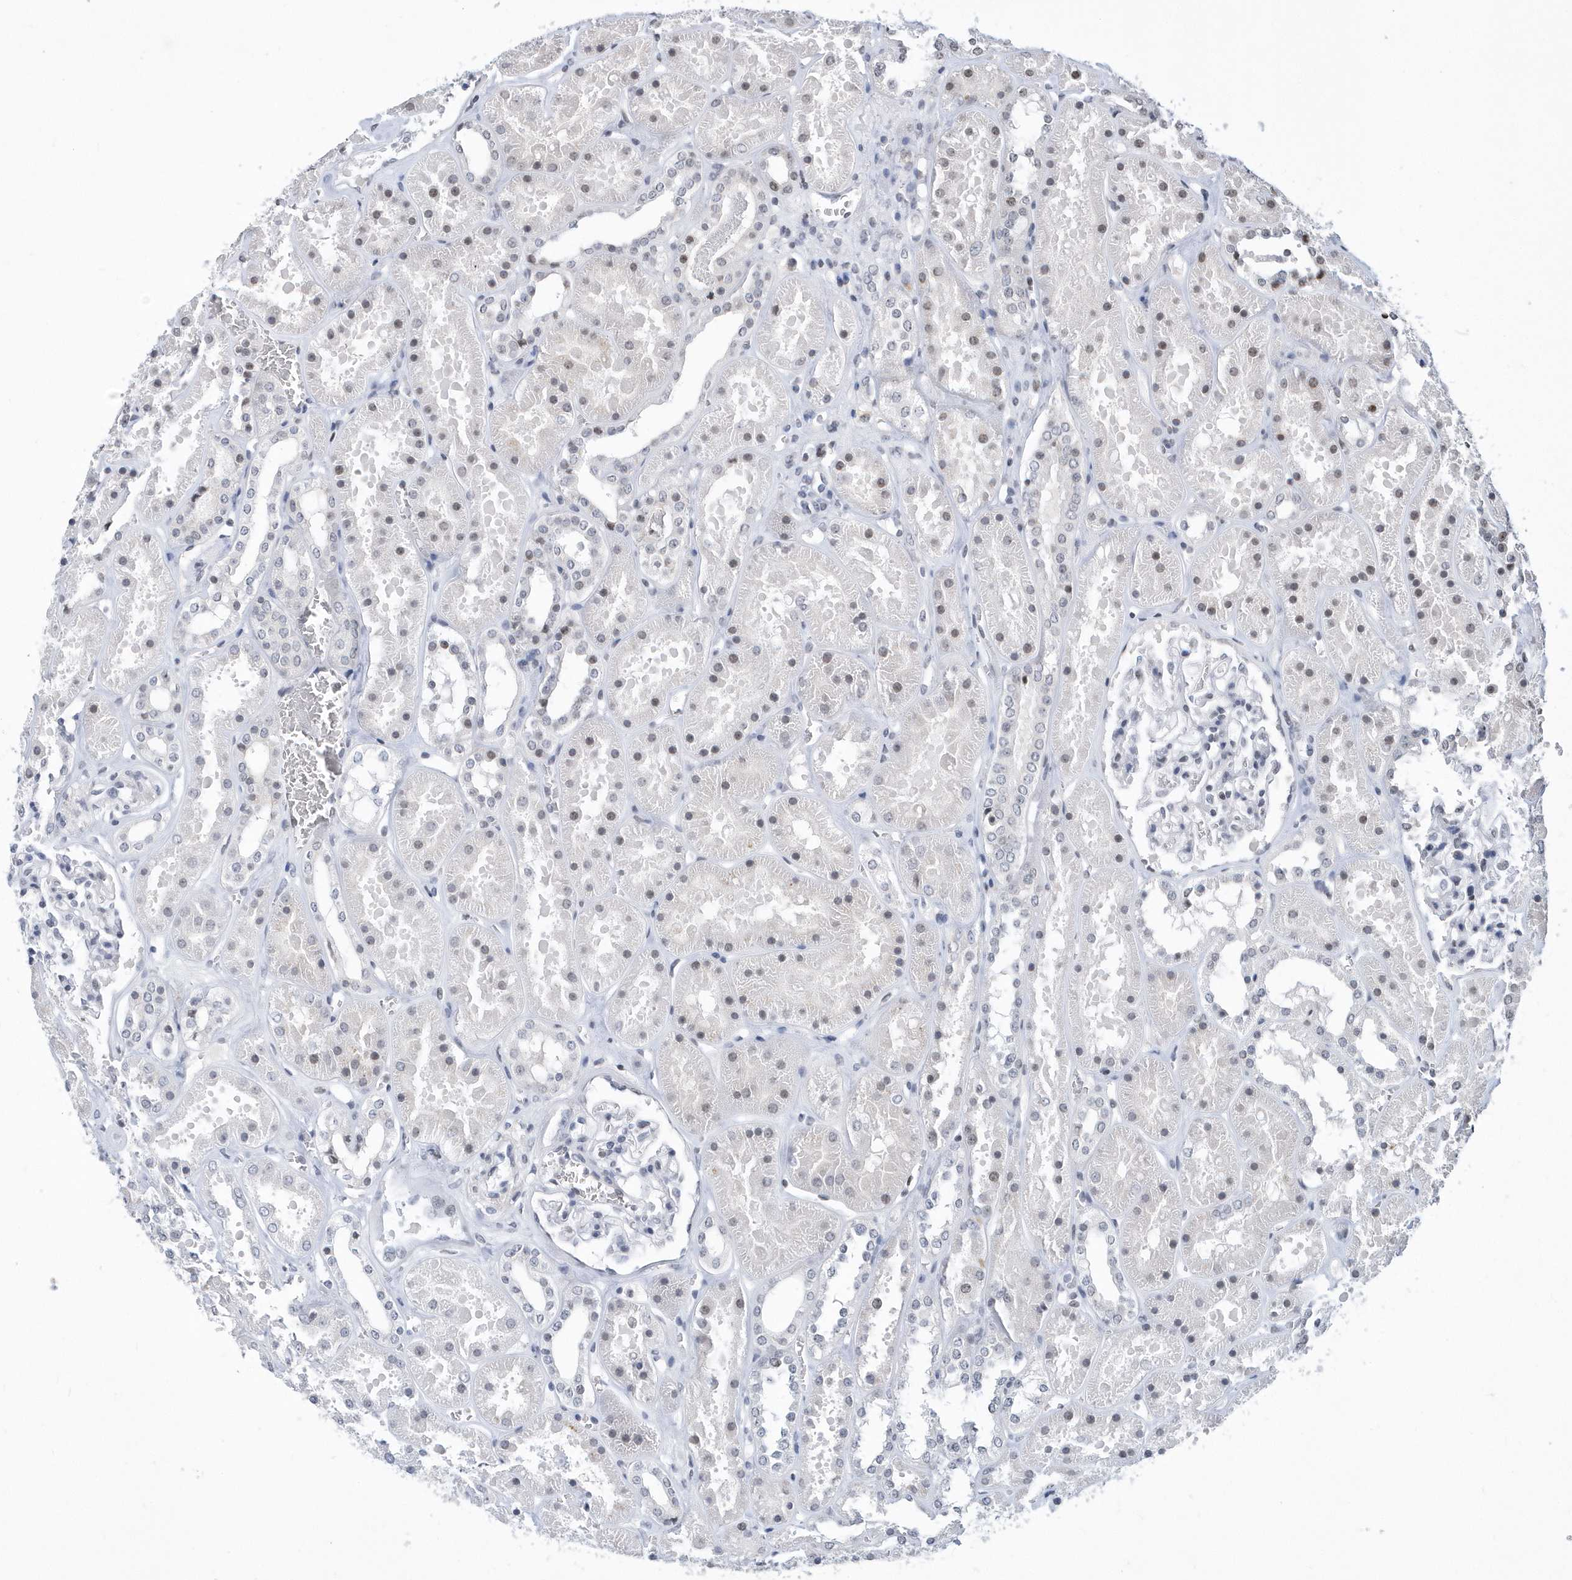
{"staining": {"intensity": "negative", "quantity": "none", "location": "none"}, "tissue": "kidney", "cell_type": "Cells in glomeruli", "image_type": "normal", "snomed": [{"axis": "morphology", "description": "Normal tissue, NOS"}, {"axis": "topography", "description": "Kidney"}], "caption": "This photomicrograph is of normal kidney stained with IHC to label a protein in brown with the nuclei are counter-stained blue. There is no positivity in cells in glomeruli. (Brightfield microscopy of DAB (3,3'-diaminobenzidine) IHC at high magnification).", "gene": "VWA5B2", "patient": {"sex": "female", "age": 41}}